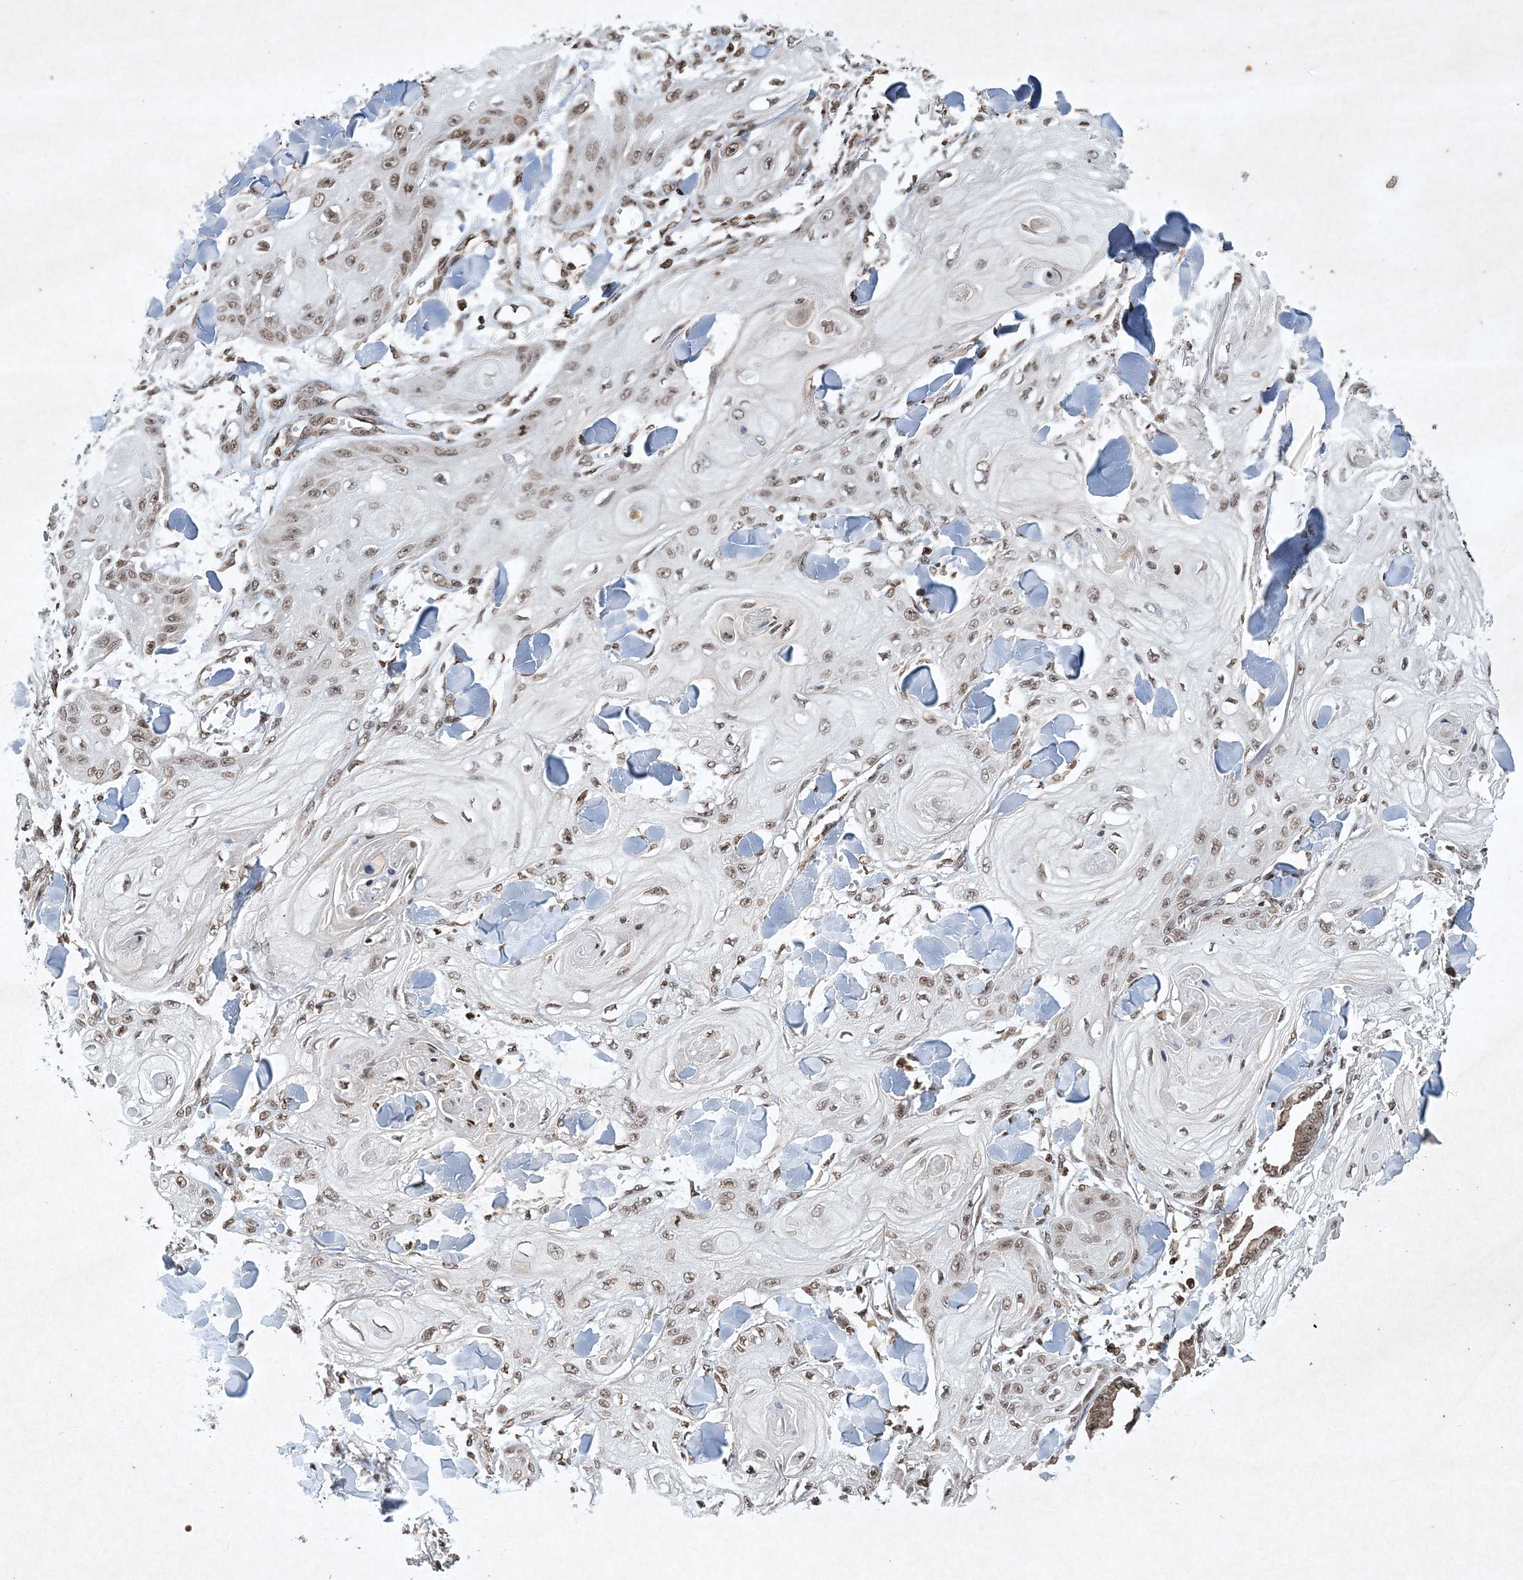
{"staining": {"intensity": "weak", "quantity": ">75%", "location": "nuclear"}, "tissue": "skin cancer", "cell_type": "Tumor cells", "image_type": "cancer", "snomed": [{"axis": "morphology", "description": "Squamous cell carcinoma, NOS"}, {"axis": "topography", "description": "Skin"}], "caption": "High-power microscopy captured an immunohistochemistry photomicrograph of squamous cell carcinoma (skin), revealing weak nuclear expression in about >75% of tumor cells. (Brightfield microscopy of DAB IHC at high magnification).", "gene": "NEDD9", "patient": {"sex": "male", "age": 74}}